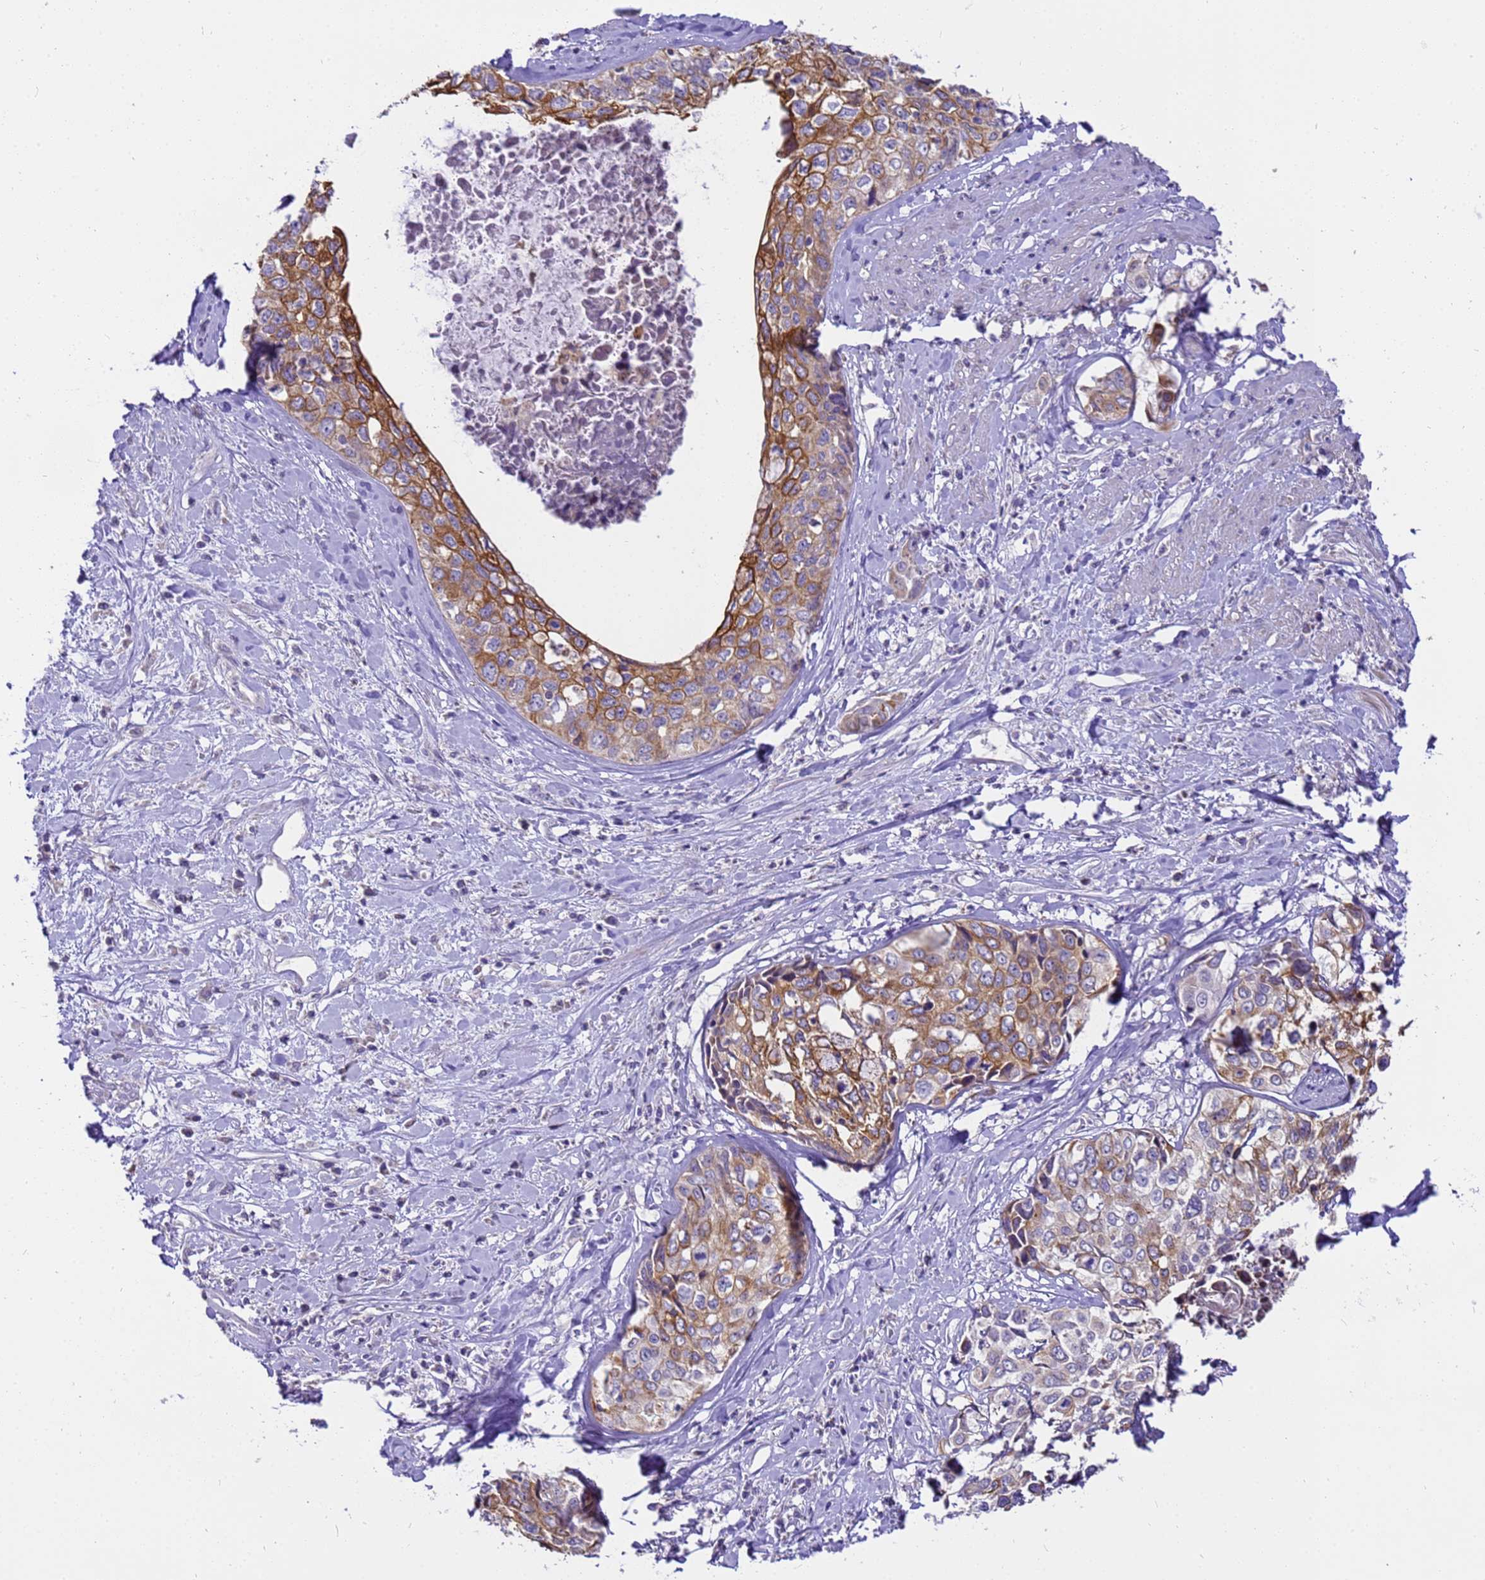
{"staining": {"intensity": "moderate", "quantity": ">75%", "location": "cytoplasmic/membranous"}, "tissue": "cervical cancer", "cell_type": "Tumor cells", "image_type": "cancer", "snomed": [{"axis": "morphology", "description": "Squamous cell carcinoma, NOS"}, {"axis": "topography", "description": "Cervix"}], "caption": "Squamous cell carcinoma (cervical) stained with a brown dye reveals moderate cytoplasmic/membranous positive positivity in about >75% of tumor cells.", "gene": "PIEZO2", "patient": {"sex": "female", "age": 31}}